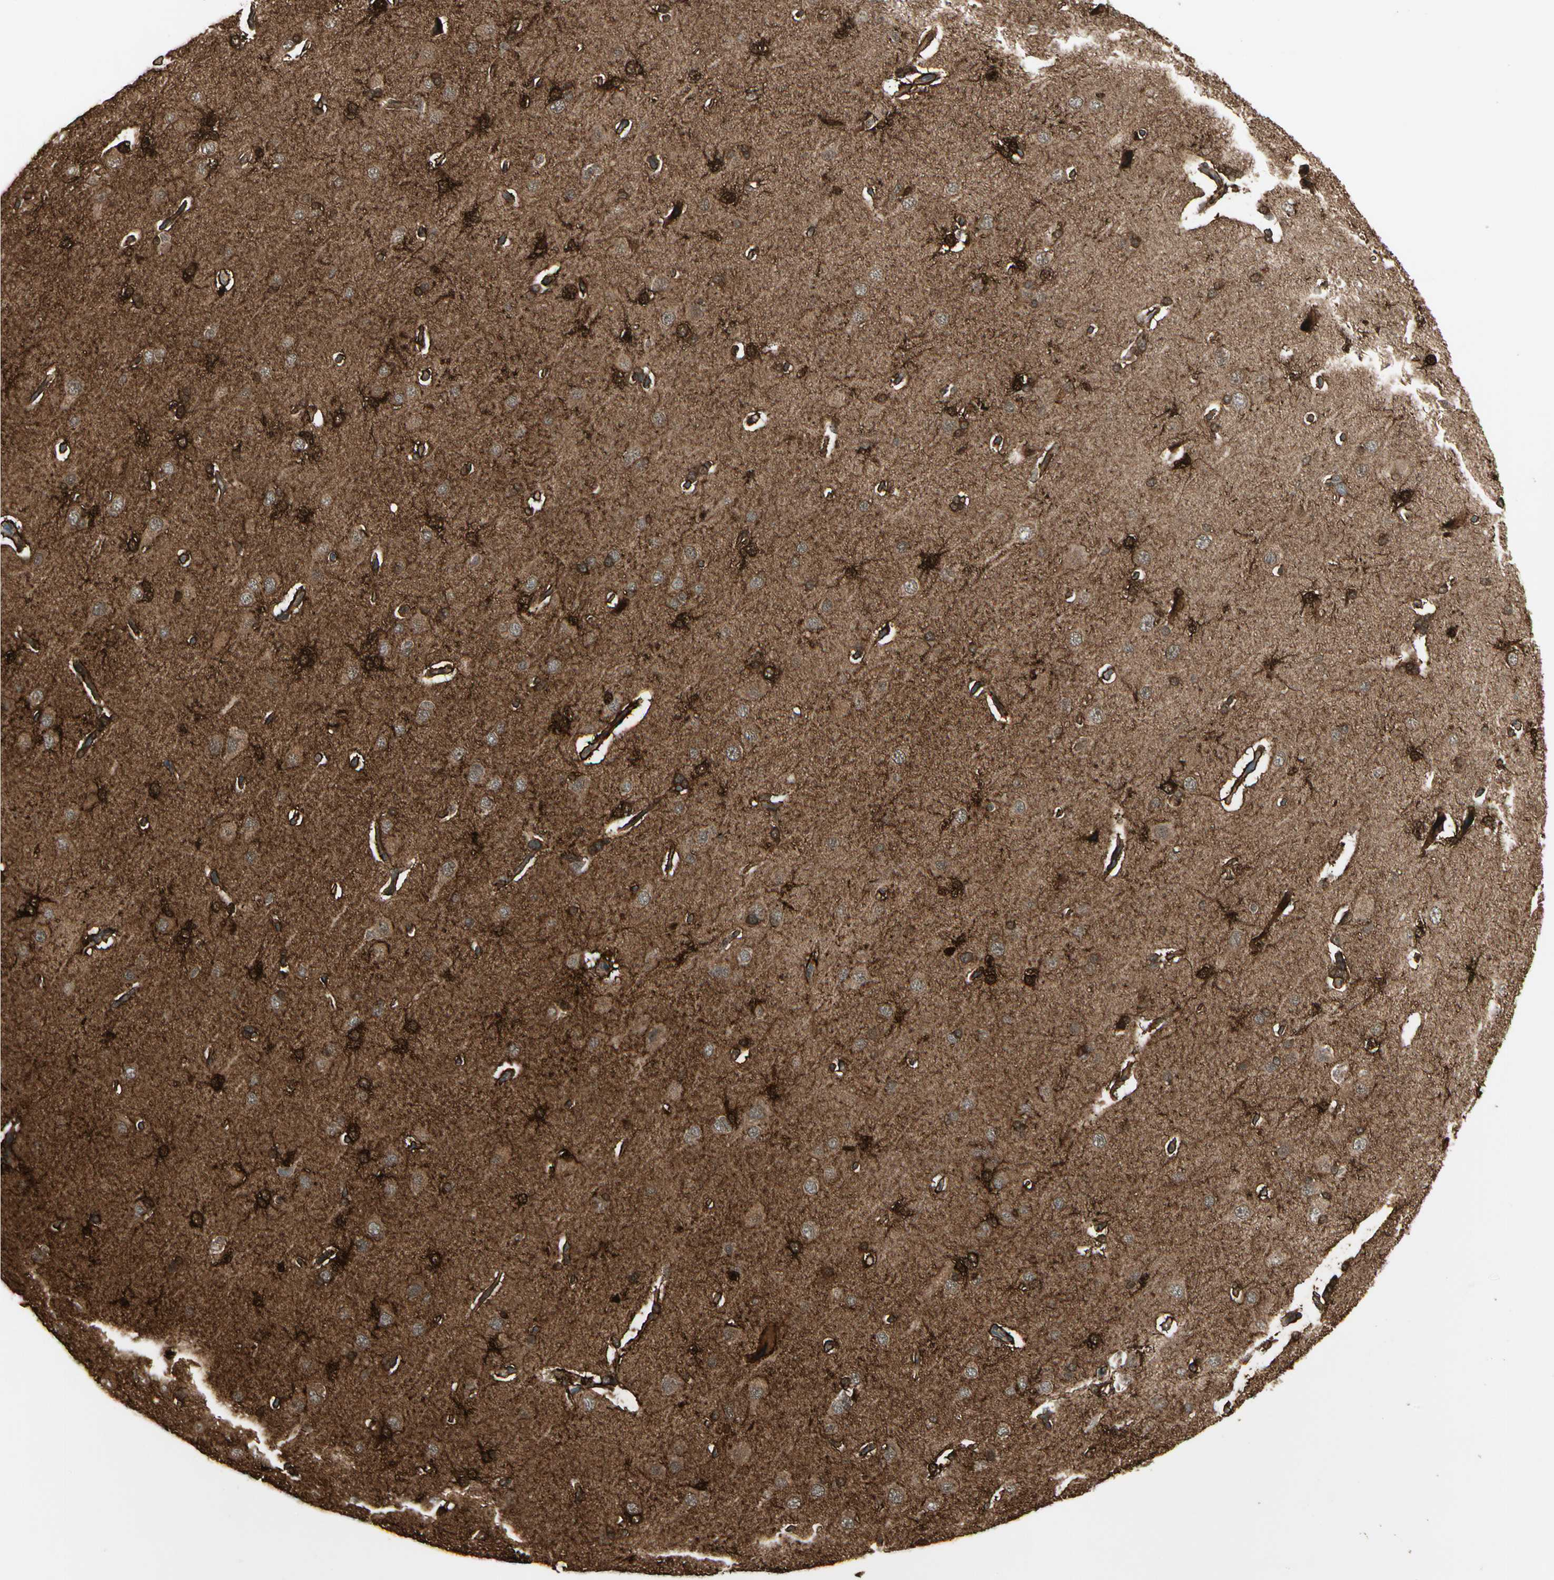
{"staining": {"intensity": "strong", "quantity": ">75%", "location": "cytoplasmic/membranous"}, "tissue": "cerebral cortex", "cell_type": "Endothelial cells", "image_type": "normal", "snomed": [{"axis": "morphology", "description": "Normal tissue, NOS"}, {"axis": "topography", "description": "Cerebral cortex"}], "caption": "This micrograph shows IHC staining of normal cerebral cortex, with high strong cytoplasmic/membranous expression in approximately >75% of endothelial cells.", "gene": "GLUL", "patient": {"sex": "male", "age": 62}}